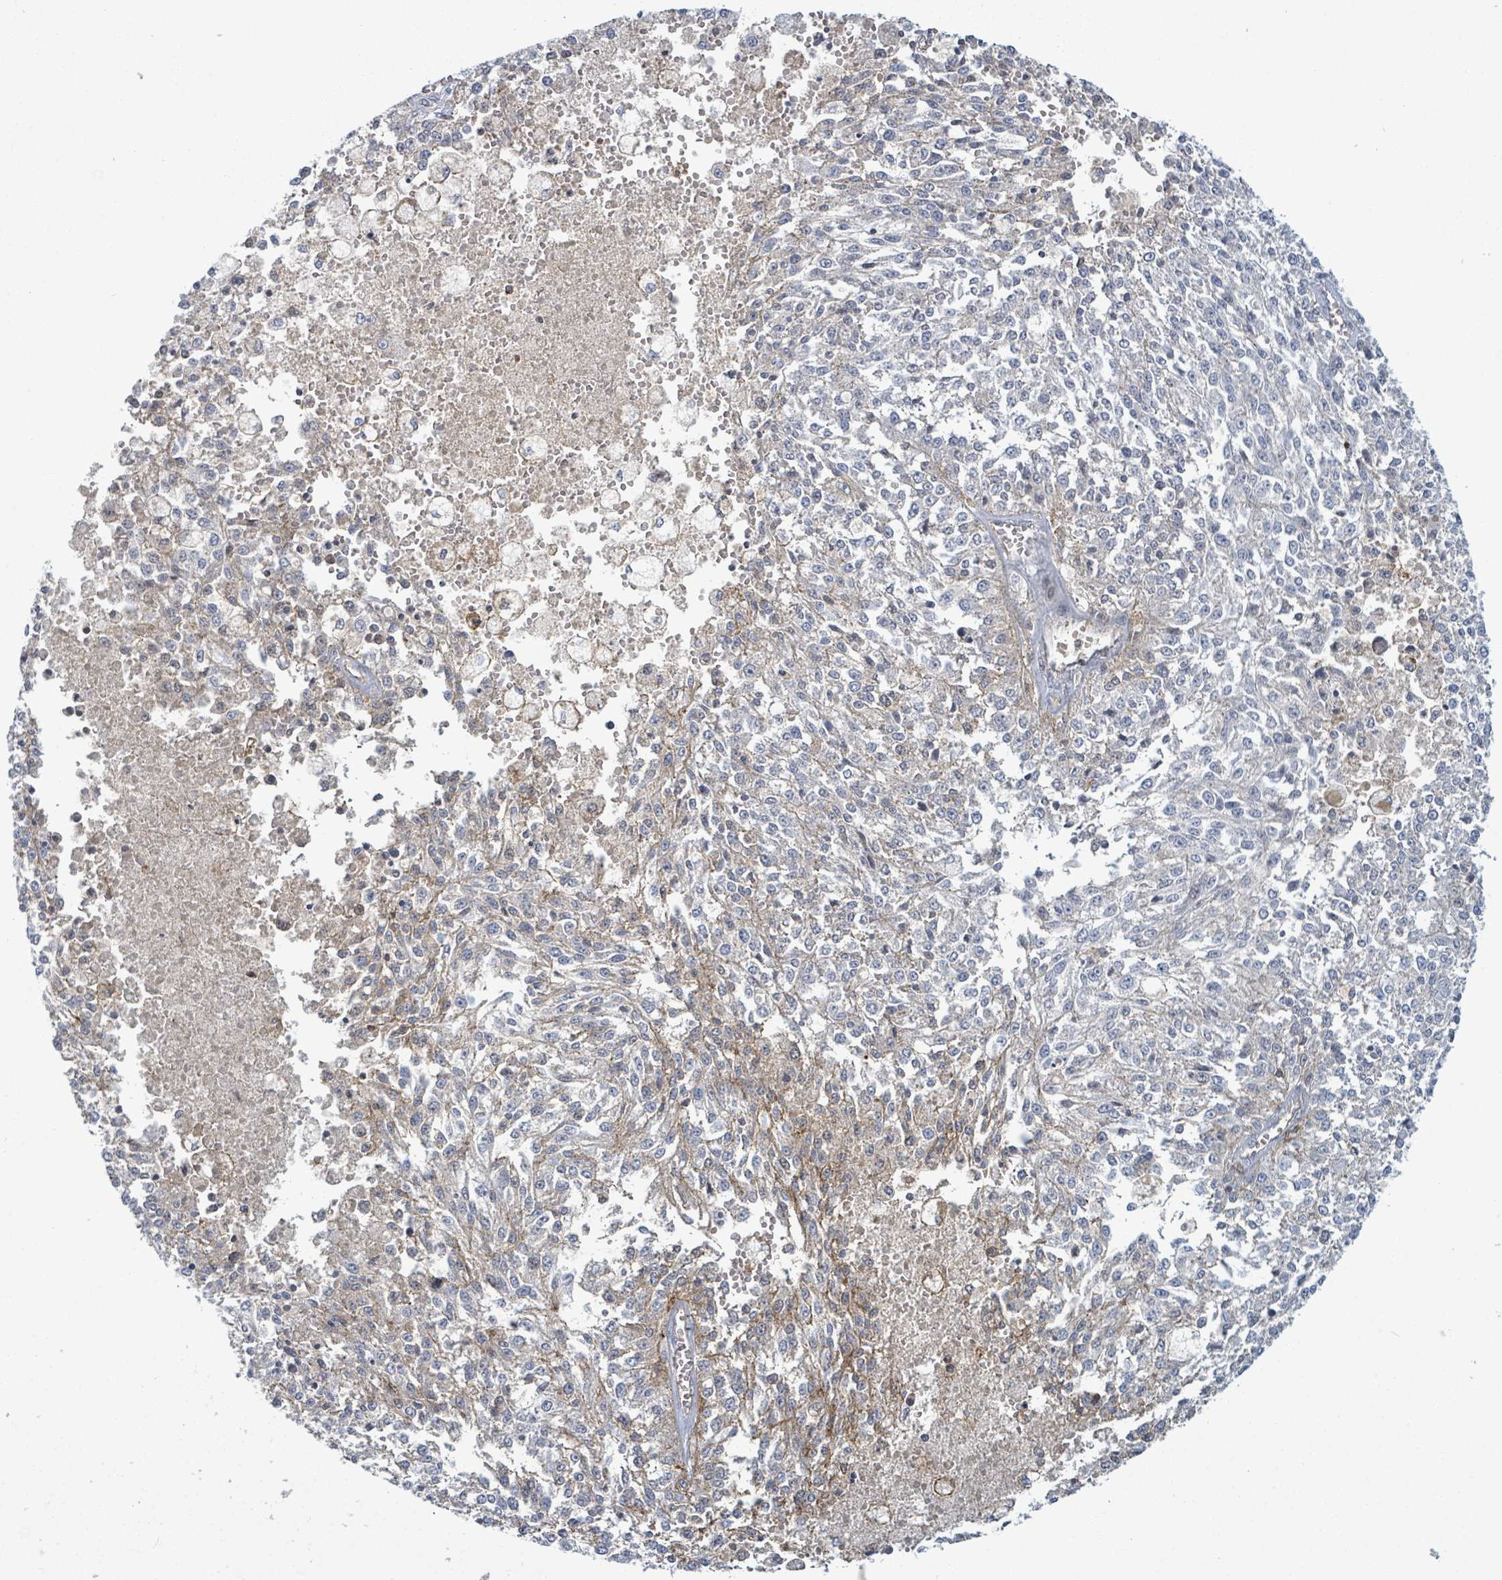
{"staining": {"intensity": "moderate", "quantity": "<25%", "location": "cytoplasmic/membranous"}, "tissue": "melanoma", "cell_type": "Tumor cells", "image_type": "cancer", "snomed": [{"axis": "morphology", "description": "Malignant melanoma, NOS"}, {"axis": "topography", "description": "Skin"}], "caption": "Moderate cytoplasmic/membranous expression for a protein is present in about <25% of tumor cells of malignant melanoma using immunohistochemistry.", "gene": "TNFRSF14", "patient": {"sex": "female", "age": 64}}